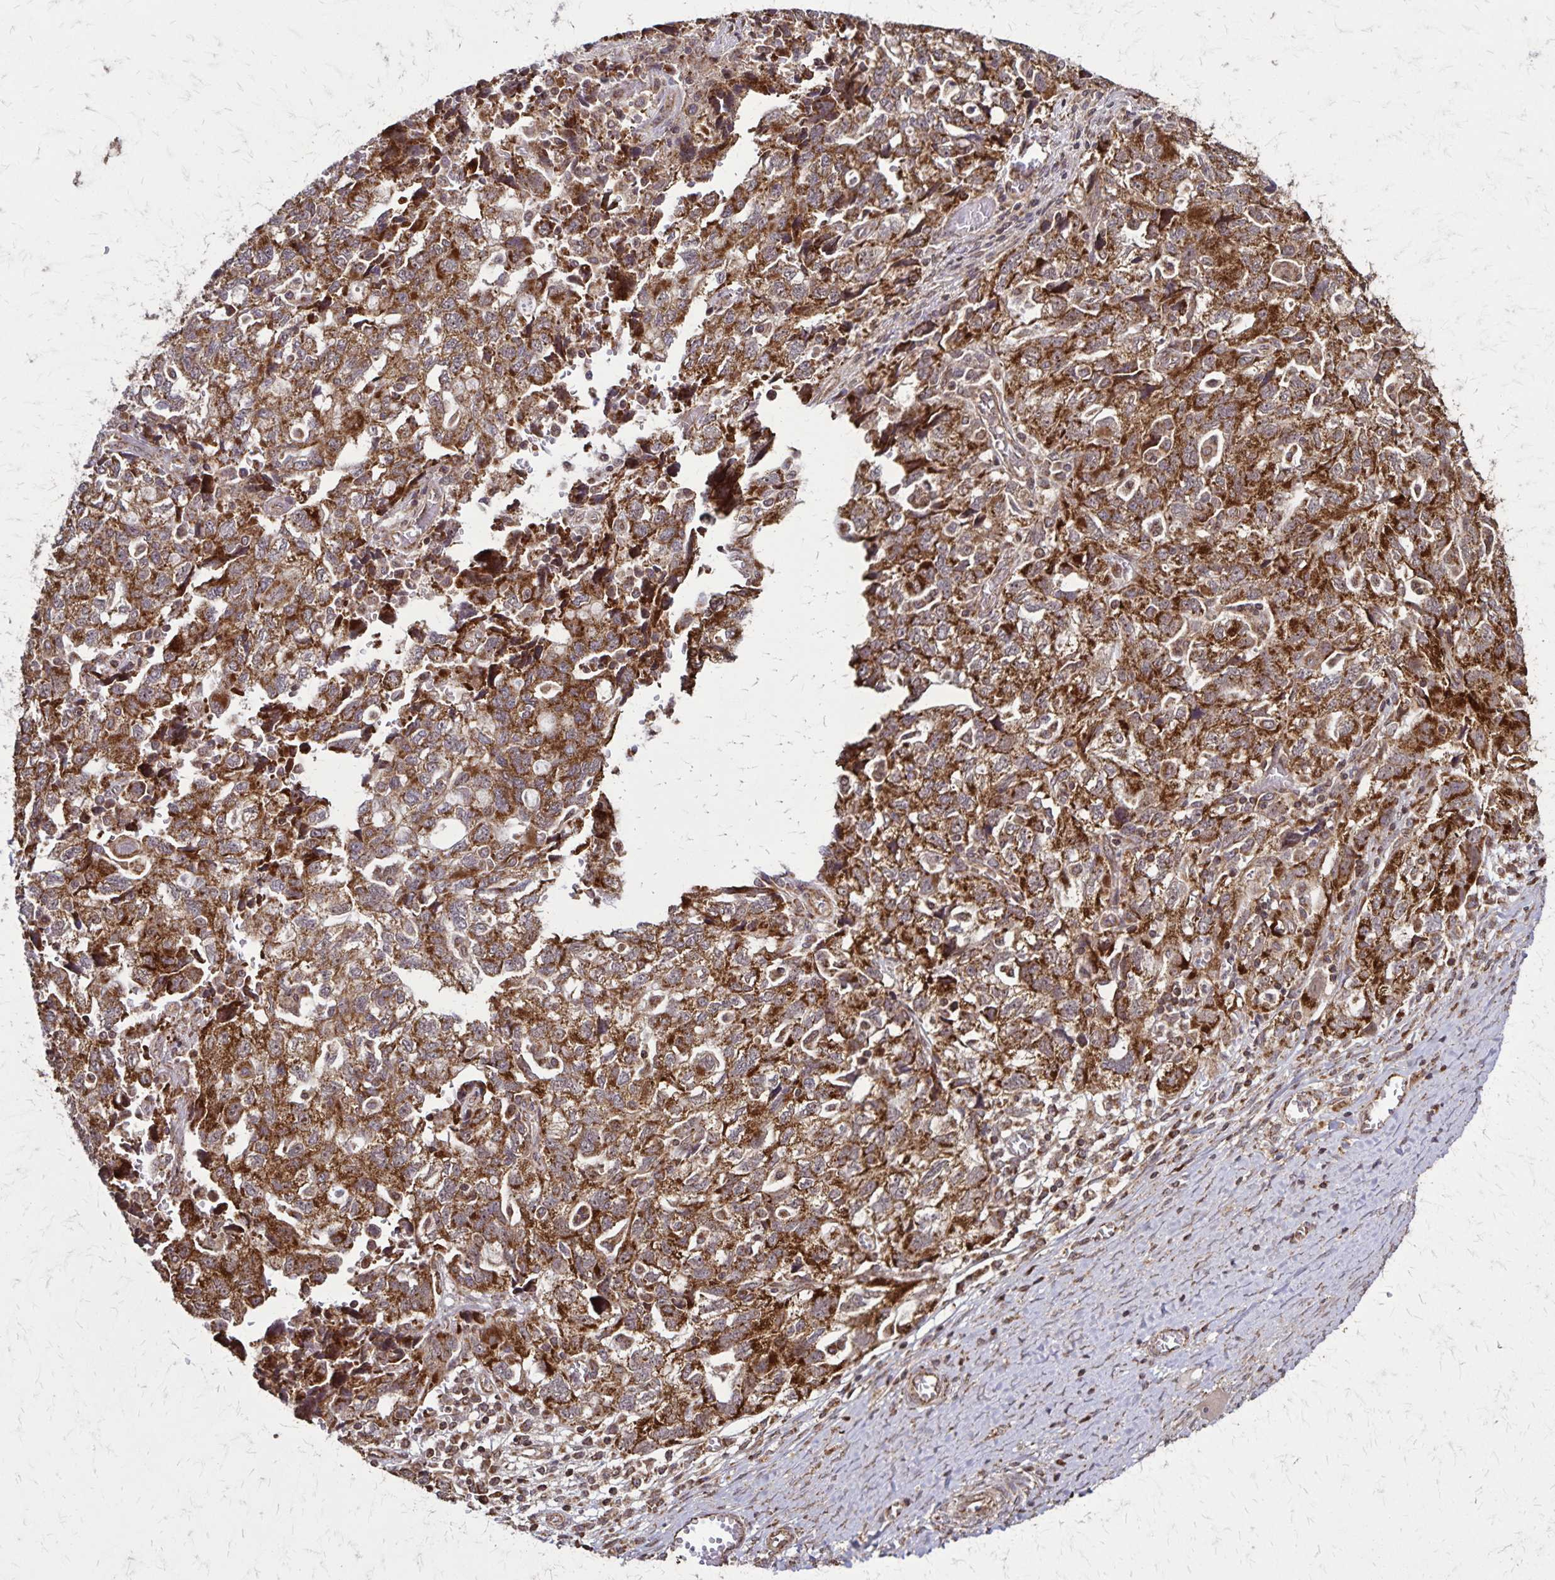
{"staining": {"intensity": "strong", "quantity": ">75%", "location": "cytoplasmic/membranous"}, "tissue": "ovarian cancer", "cell_type": "Tumor cells", "image_type": "cancer", "snomed": [{"axis": "morphology", "description": "Carcinoma, NOS"}, {"axis": "morphology", "description": "Cystadenocarcinoma, serous, NOS"}, {"axis": "topography", "description": "Ovary"}], "caption": "Tumor cells reveal strong cytoplasmic/membranous expression in about >75% of cells in ovarian serous cystadenocarcinoma.", "gene": "NFS1", "patient": {"sex": "female", "age": 69}}